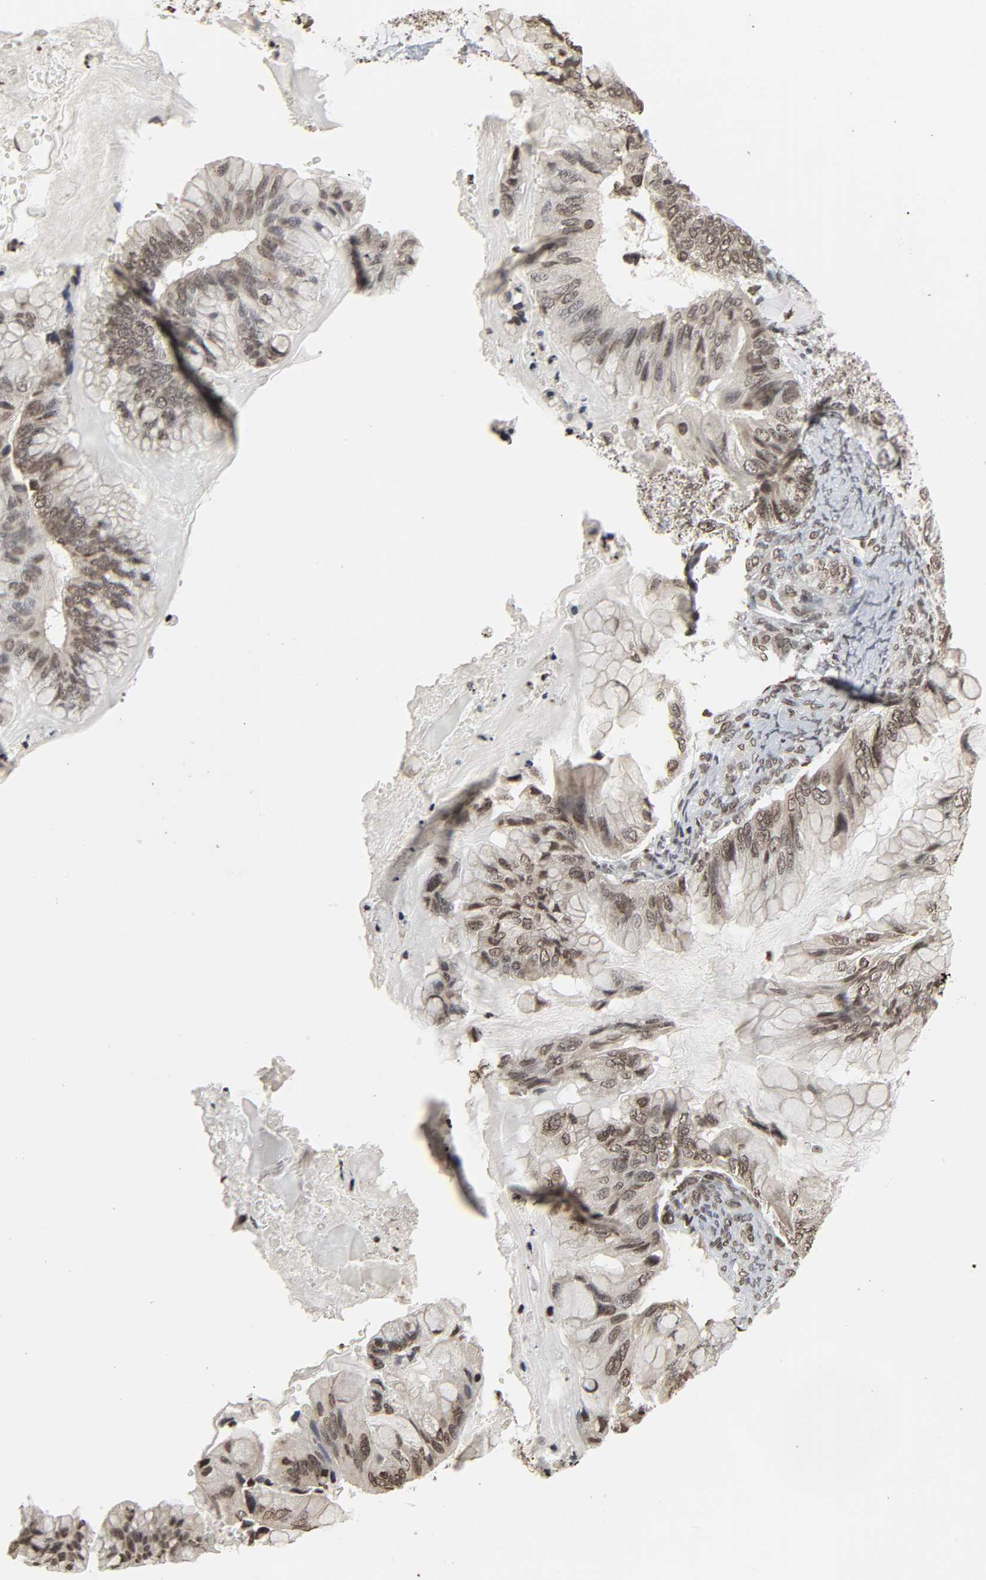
{"staining": {"intensity": "moderate", "quantity": ">75%", "location": "nuclear"}, "tissue": "ovarian cancer", "cell_type": "Tumor cells", "image_type": "cancer", "snomed": [{"axis": "morphology", "description": "Cystadenocarcinoma, mucinous, NOS"}, {"axis": "topography", "description": "Ovary"}], "caption": "Human ovarian cancer (mucinous cystadenocarcinoma) stained with a protein marker demonstrates moderate staining in tumor cells.", "gene": "ELAVL1", "patient": {"sex": "female", "age": 36}}